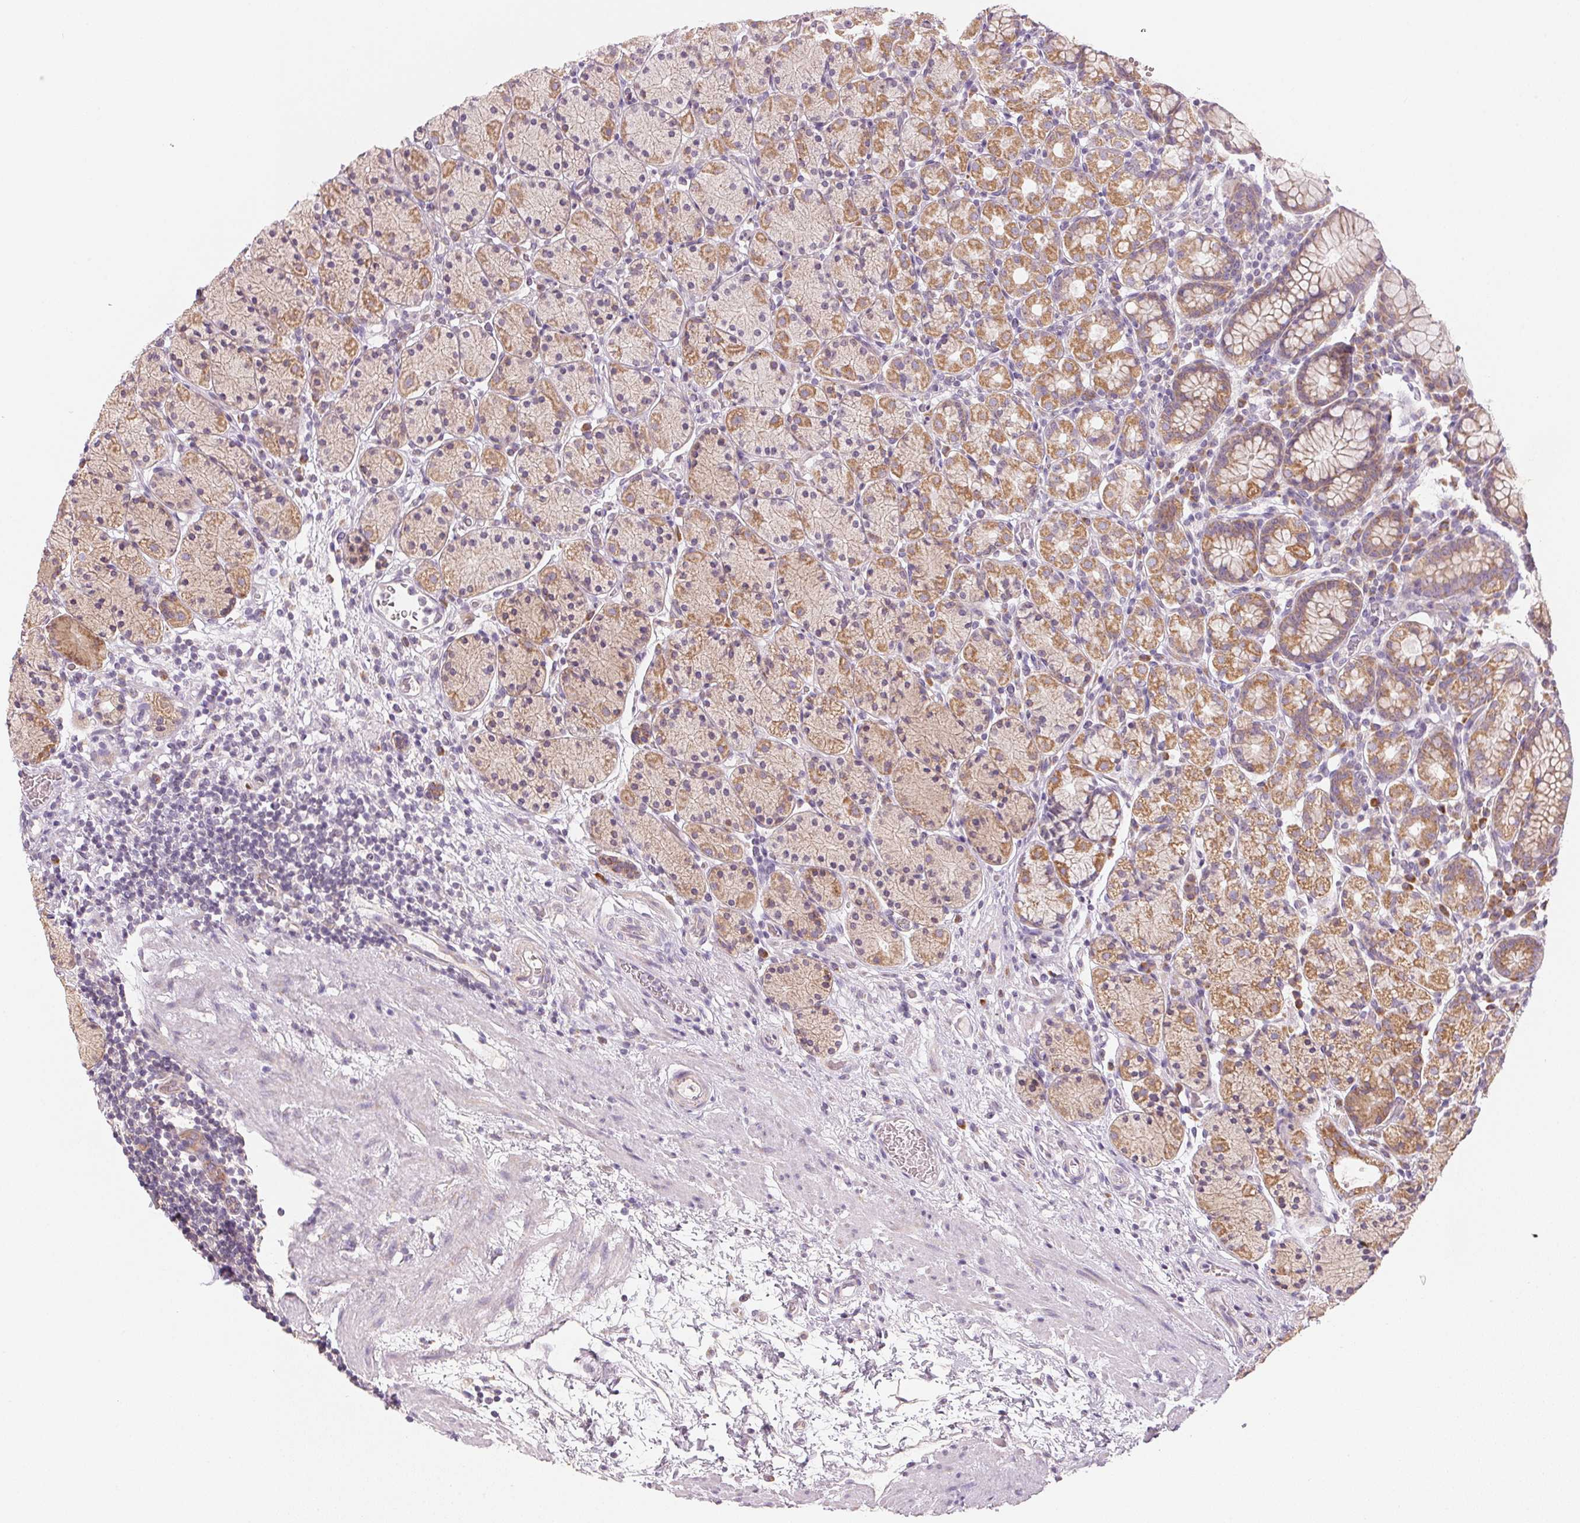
{"staining": {"intensity": "moderate", "quantity": "25%-75%", "location": "cytoplasmic/membranous"}, "tissue": "stomach", "cell_type": "Glandular cells", "image_type": "normal", "snomed": [{"axis": "morphology", "description": "Normal tissue, NOS"}, {"axis": "topography", "description": "Stomach, upper"}, {"axis": "topography", "description": "Stomach"}], "caption": "Benign stomach was stained to show a protein in brown. There is medium levels of moderate cytoplasmic/membranous staining in approximately 25%-75% of glandular cells.", "gene": "BLOC1S2", "patient": {"sex": "male", "age": 62}}